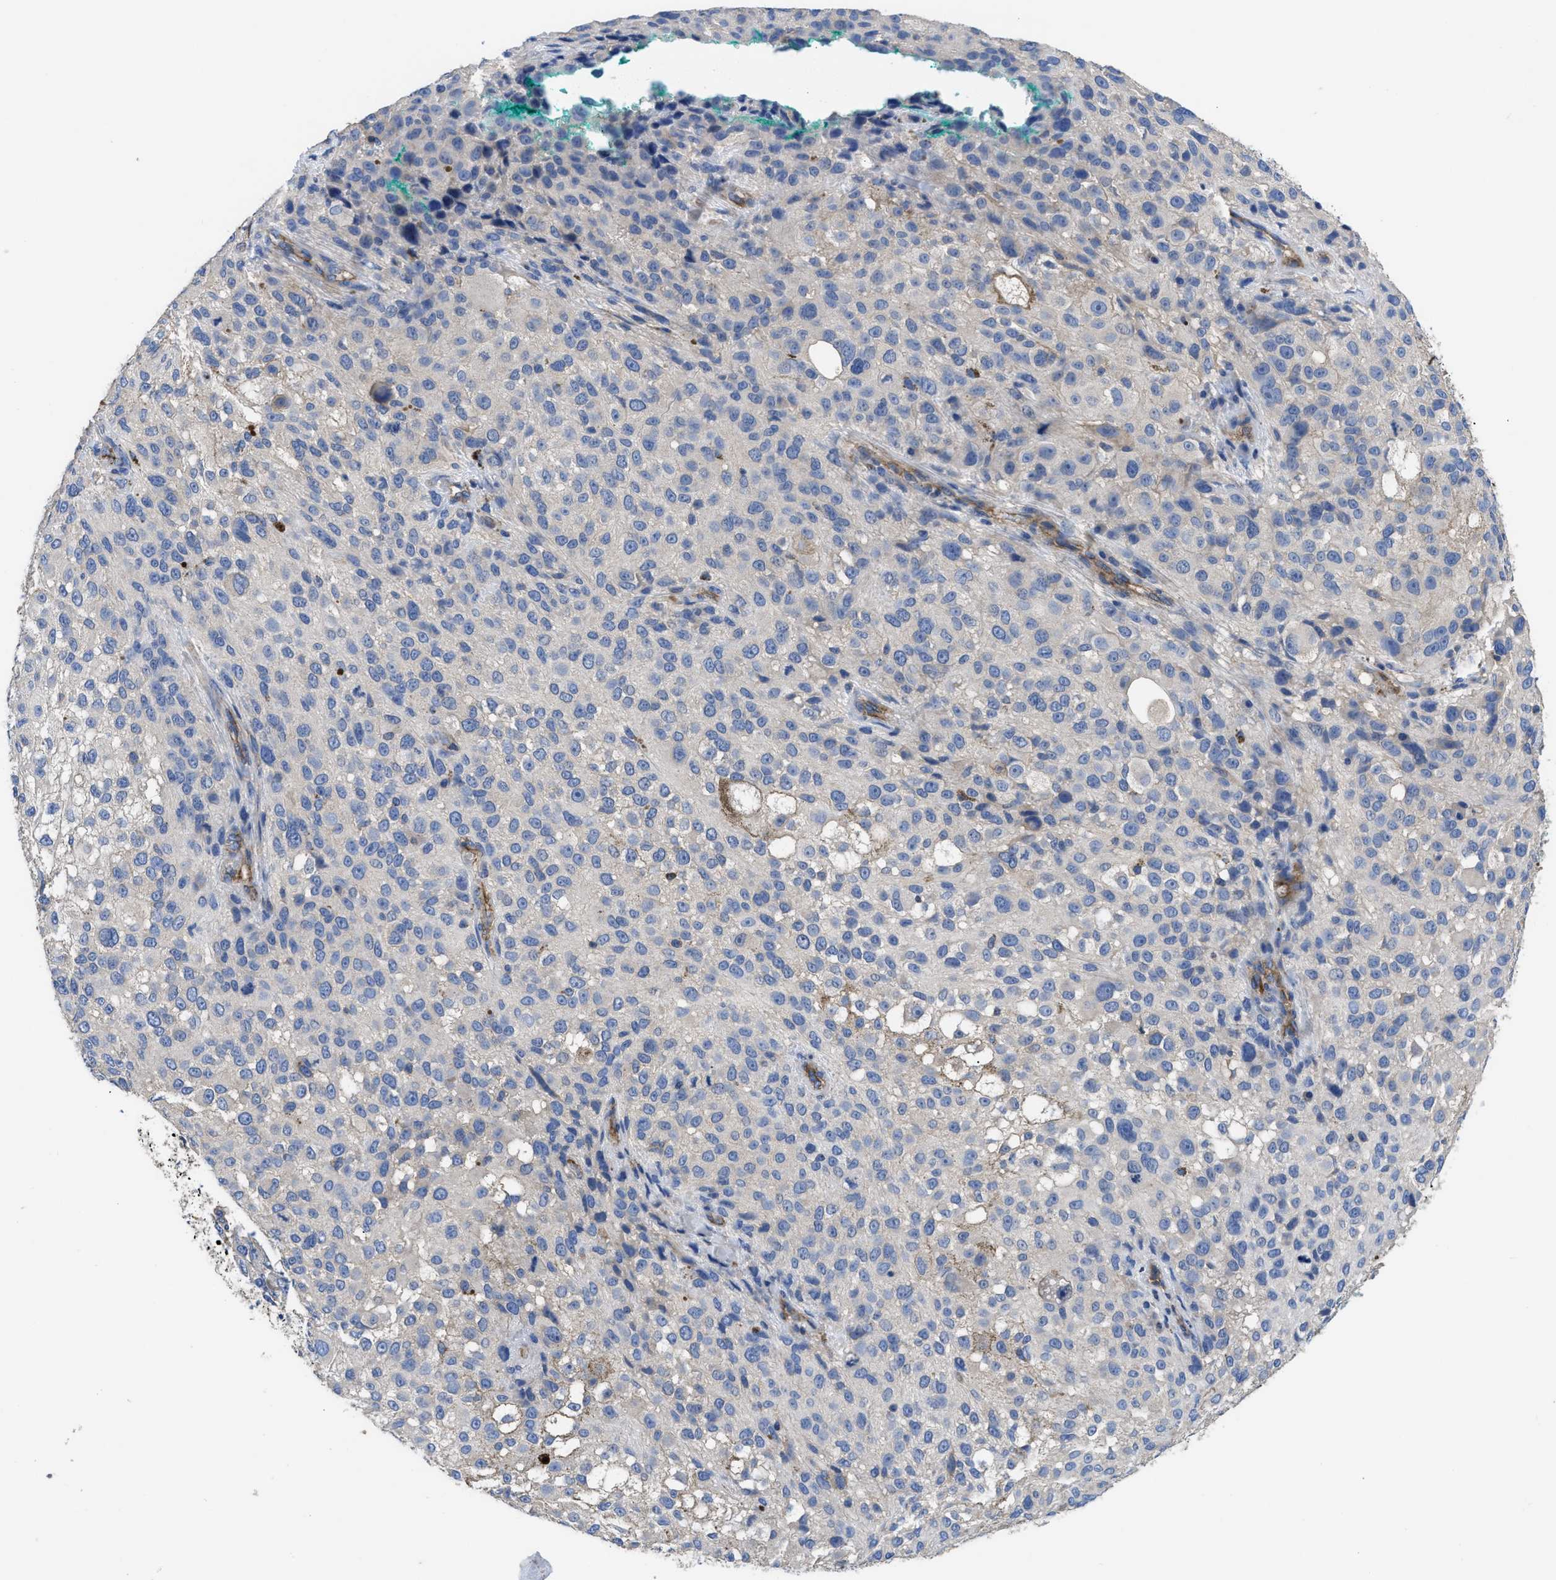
{"staining": {"intensity": "negative", "quantity": "none", "location": "none"}, "tissue": "melanoma", "cell_type": "Tumor cells", "image_type": "cancer", "snomed": [{"axis": "morphology", "description": "Necrosis, NOS"}, {"axis": "morphology", "description": "Malignant melanoma, NOS"}, {"axis": "topography", "description": "Skin"}], "caption": "Tumor cells show no significant positivity in melanoma.", "gene": "USP4", "patient": {"sex": "female", "age": 87}}